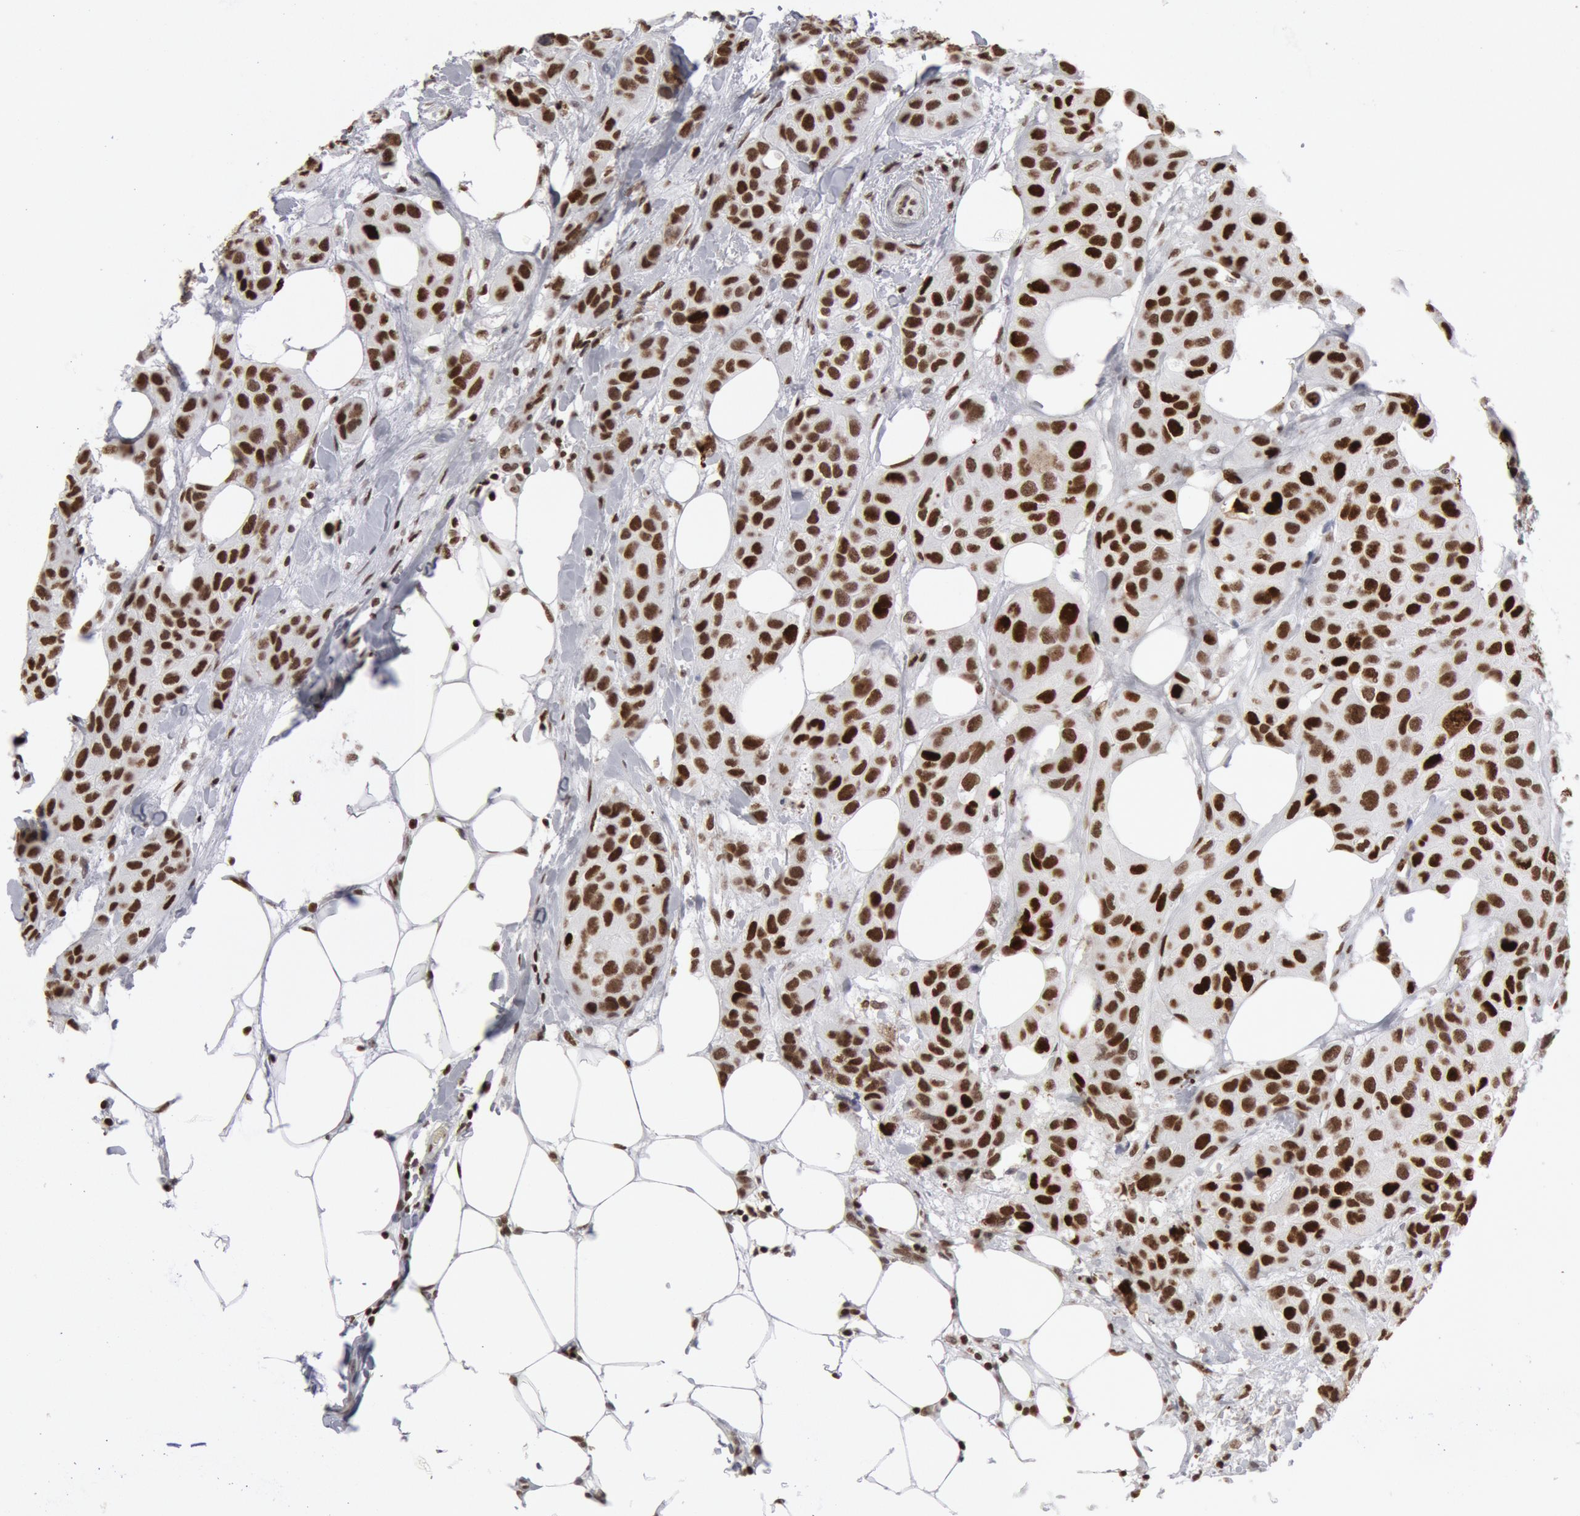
{"staining": {"intensity": "strong", "quantity": ">75%", "location": "nuclear"}, "tissue": "breast cancer", "cell_type": "Tumor cells", "image_type": "cancer", "snomed": [{"axis": "morphology", "description": "Duct carcinoma"}, {"axis": "topography", "description": "Breast"}], "caption": "An immunohistochemistry (IHC) histopathology image of neoplastic tissue is shown. Protein staining in brown shows strong nuclear positivity in breast intraductal carcinoma within tumor cells. Using DAB (3,3'-diaminobenzidine) (brown) and hematoxylin (blue) stains, captured at high magnification using brightfield microscopy.", "gene": "SUB1", "patient": {"sex": "female", "age": 68}}